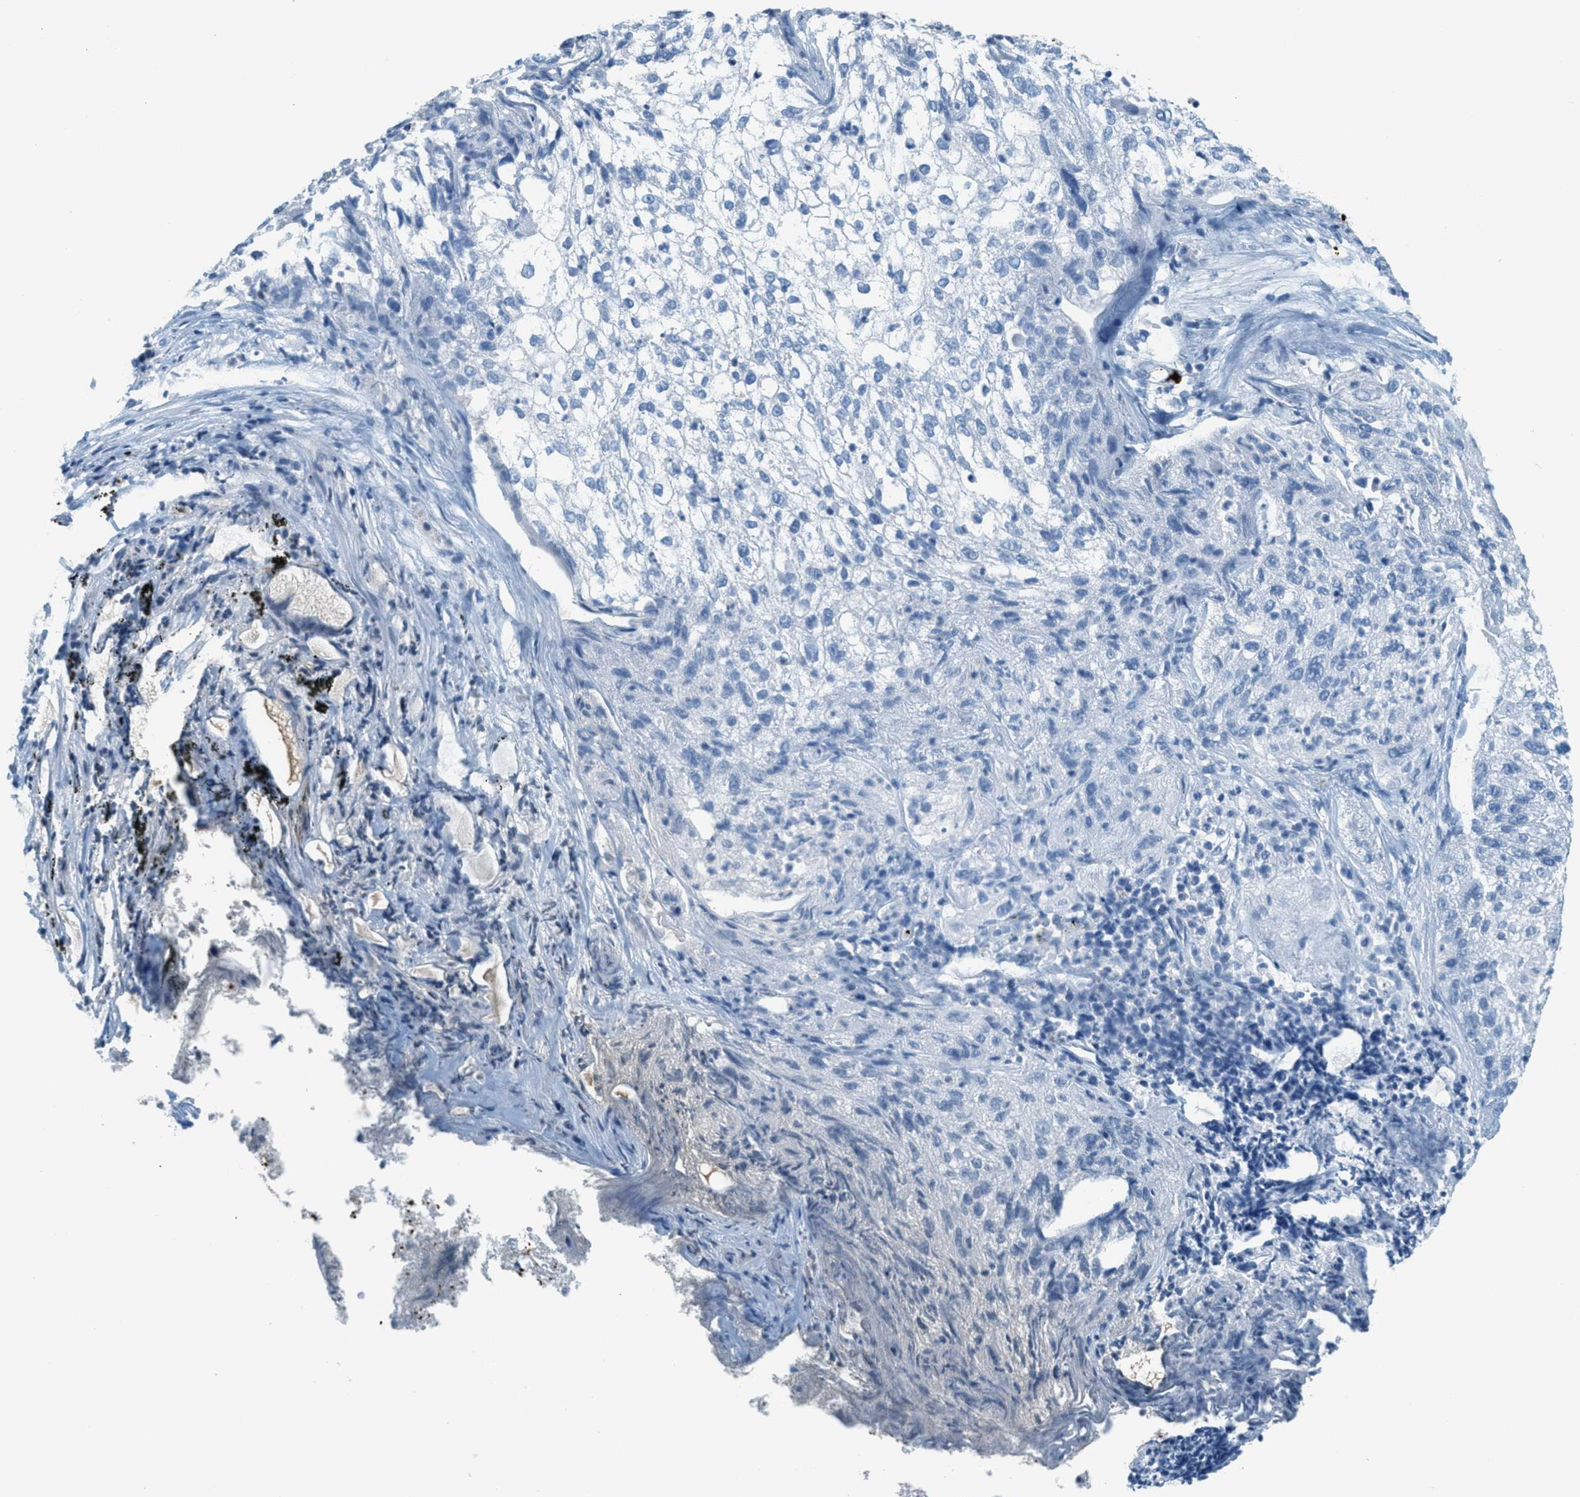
{"staining": {"intensity": "negative", "quantity": "none", "location": "none"}, "tissue": "lung cancer", "cell_type": "Tumor cells", "image_type": "cancer", "snomed": [{"axis": "morphology", "description": "Inflammation, NOS"}, {"axis": "morphology", "description": "Squamous cell carcinoma, NOS"}, {"axis": "topography", "description": "Lymph node"}, {"axis": "topography", "description": "Soft tissue"}, {"axis": "topography", "description": "Lung"}], "caption": "Tumor cells show no significant protein expression in lung cancer (squamous cell carcinoma).", "gene": "PPBP", "patient": {"sex": "male", "age": 66}}